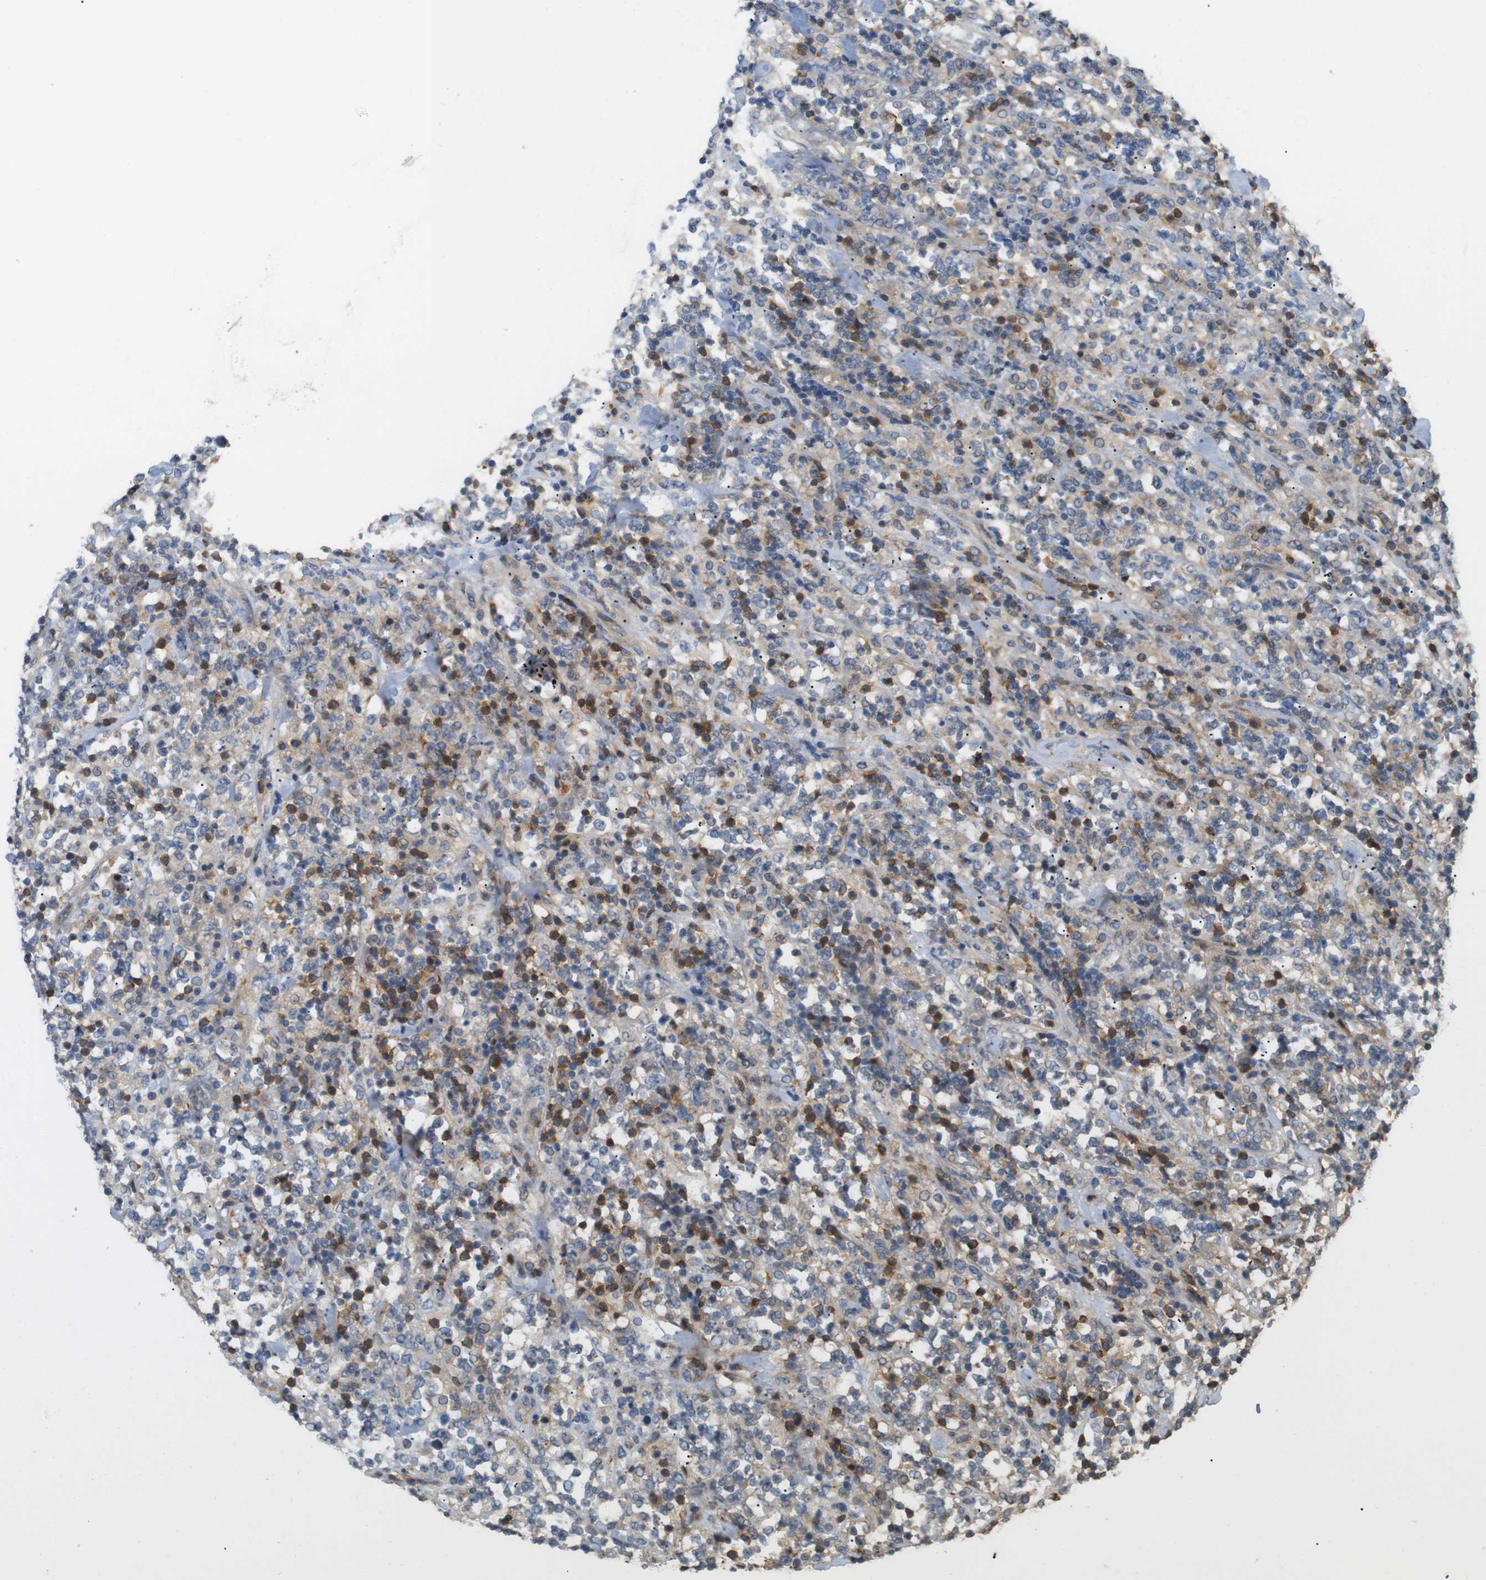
{"staining": {"intensity": "moderate", "quantity": "<25%", "location": "cytoplasmic/membranous"}, "tissue": "lymphoma", "cell_type": "Tumor cells", "image_type": "cancer", "snomed": [{"axis": "morphology", "description": "Malignant lymphoma, non-Hodgkin's type, High grade"}, {"axis": "topography", "description": "Soft tissue"}], "caption": "Lymphoma tissue reveals moderate cytoplasmic/membranous positivity in about <25% of tumor cells, visualized by immunohistochemistry.", "gene": "KSR1", "patient": {"sex": "male", "age": 18}}